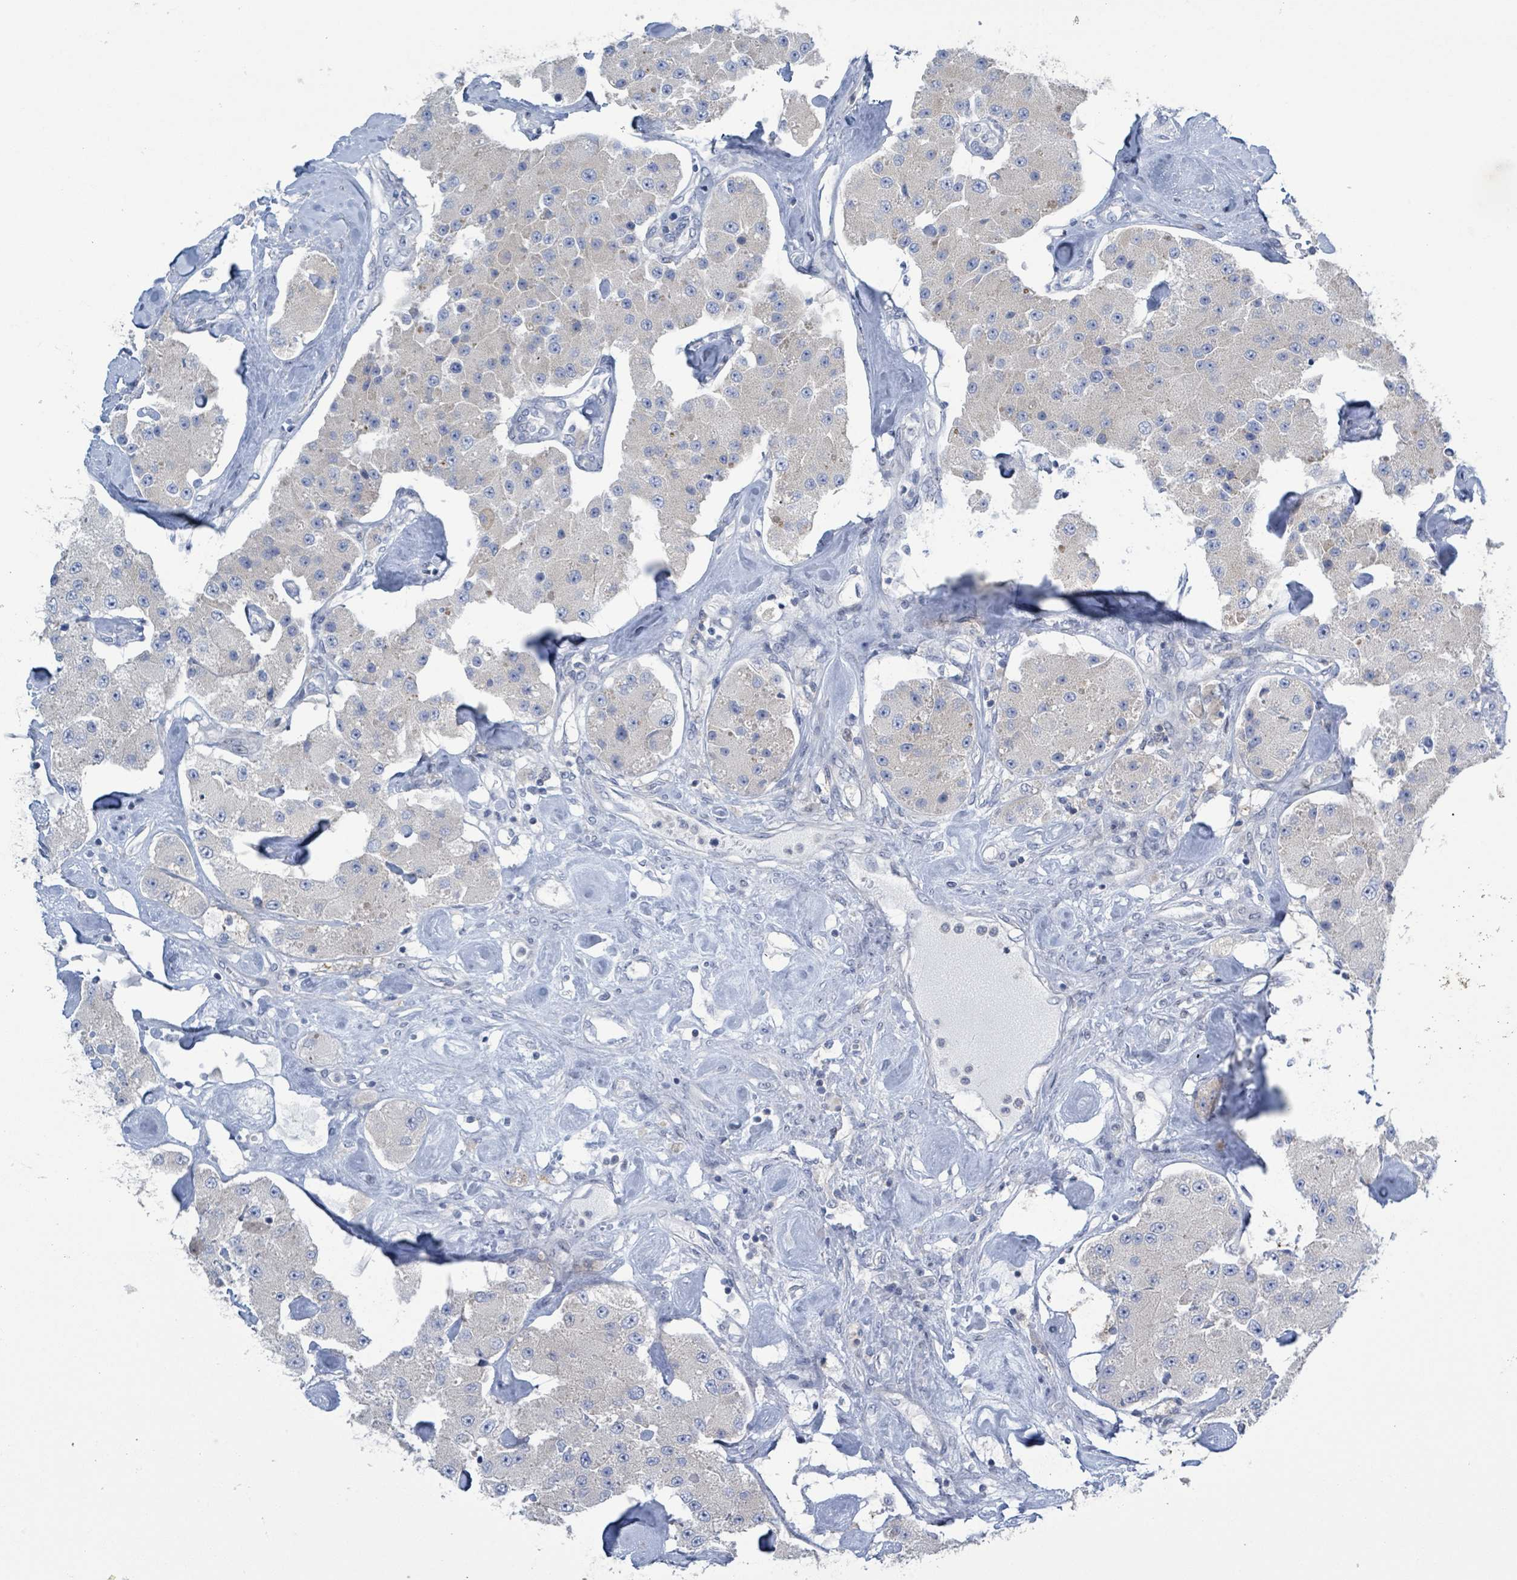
{"staining": {"intensity": "negative", "quantity": "none", "location": "none"}, "tissue": "carcinoid", "cell_type": "Tumor cells", "image_type": "cancer", "snomed": [{"axis": "morphology", "description": "Carcinoid, malignant, NOS"}, {"axis": "topography", "description": "Pancreas"}], "caption": "Immunohistochemical staining of carcinoid reveals no significant positivity in tumor cells.", "gene": "DGKZ", "patient": {"sex": "male", "age": 41}}